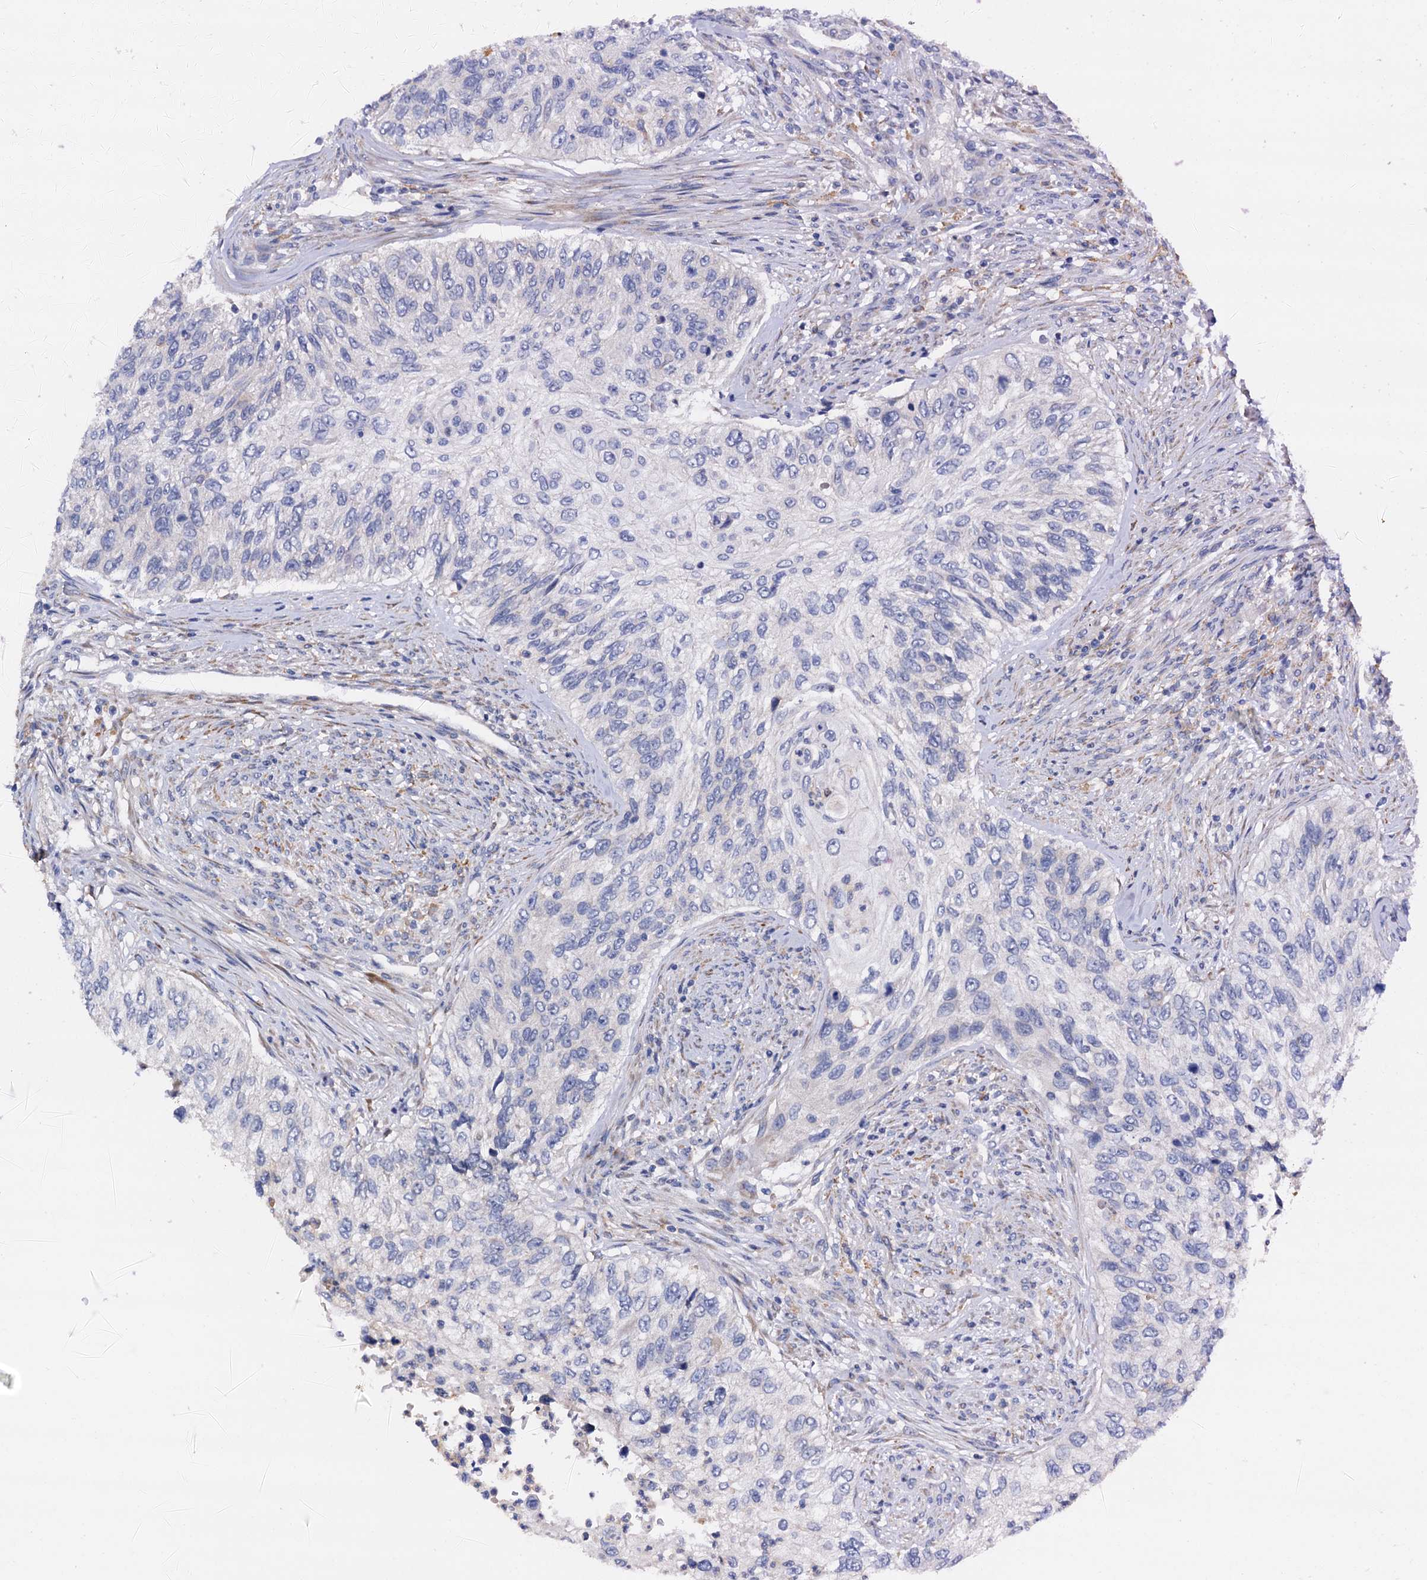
{"staining": {"intensity": "negative", "quantity": "none", "location": "none"}, "tissue": "urothelial cancer", "cell_type": "Tumor cells", "image_type": "cancer", "snomed": [{"axis": "morphology", "description": "Urothelial carcinoma, High grade"}, {"axis": "topography", "description": "Urinary bladder"}], "caption": "The immunohistochemistry (IHC) image has no significant expression in tumor cells of urothelial cancer tissue.", "gene": "RASSF9", "patient": {"sex": "female", "age": 60}}